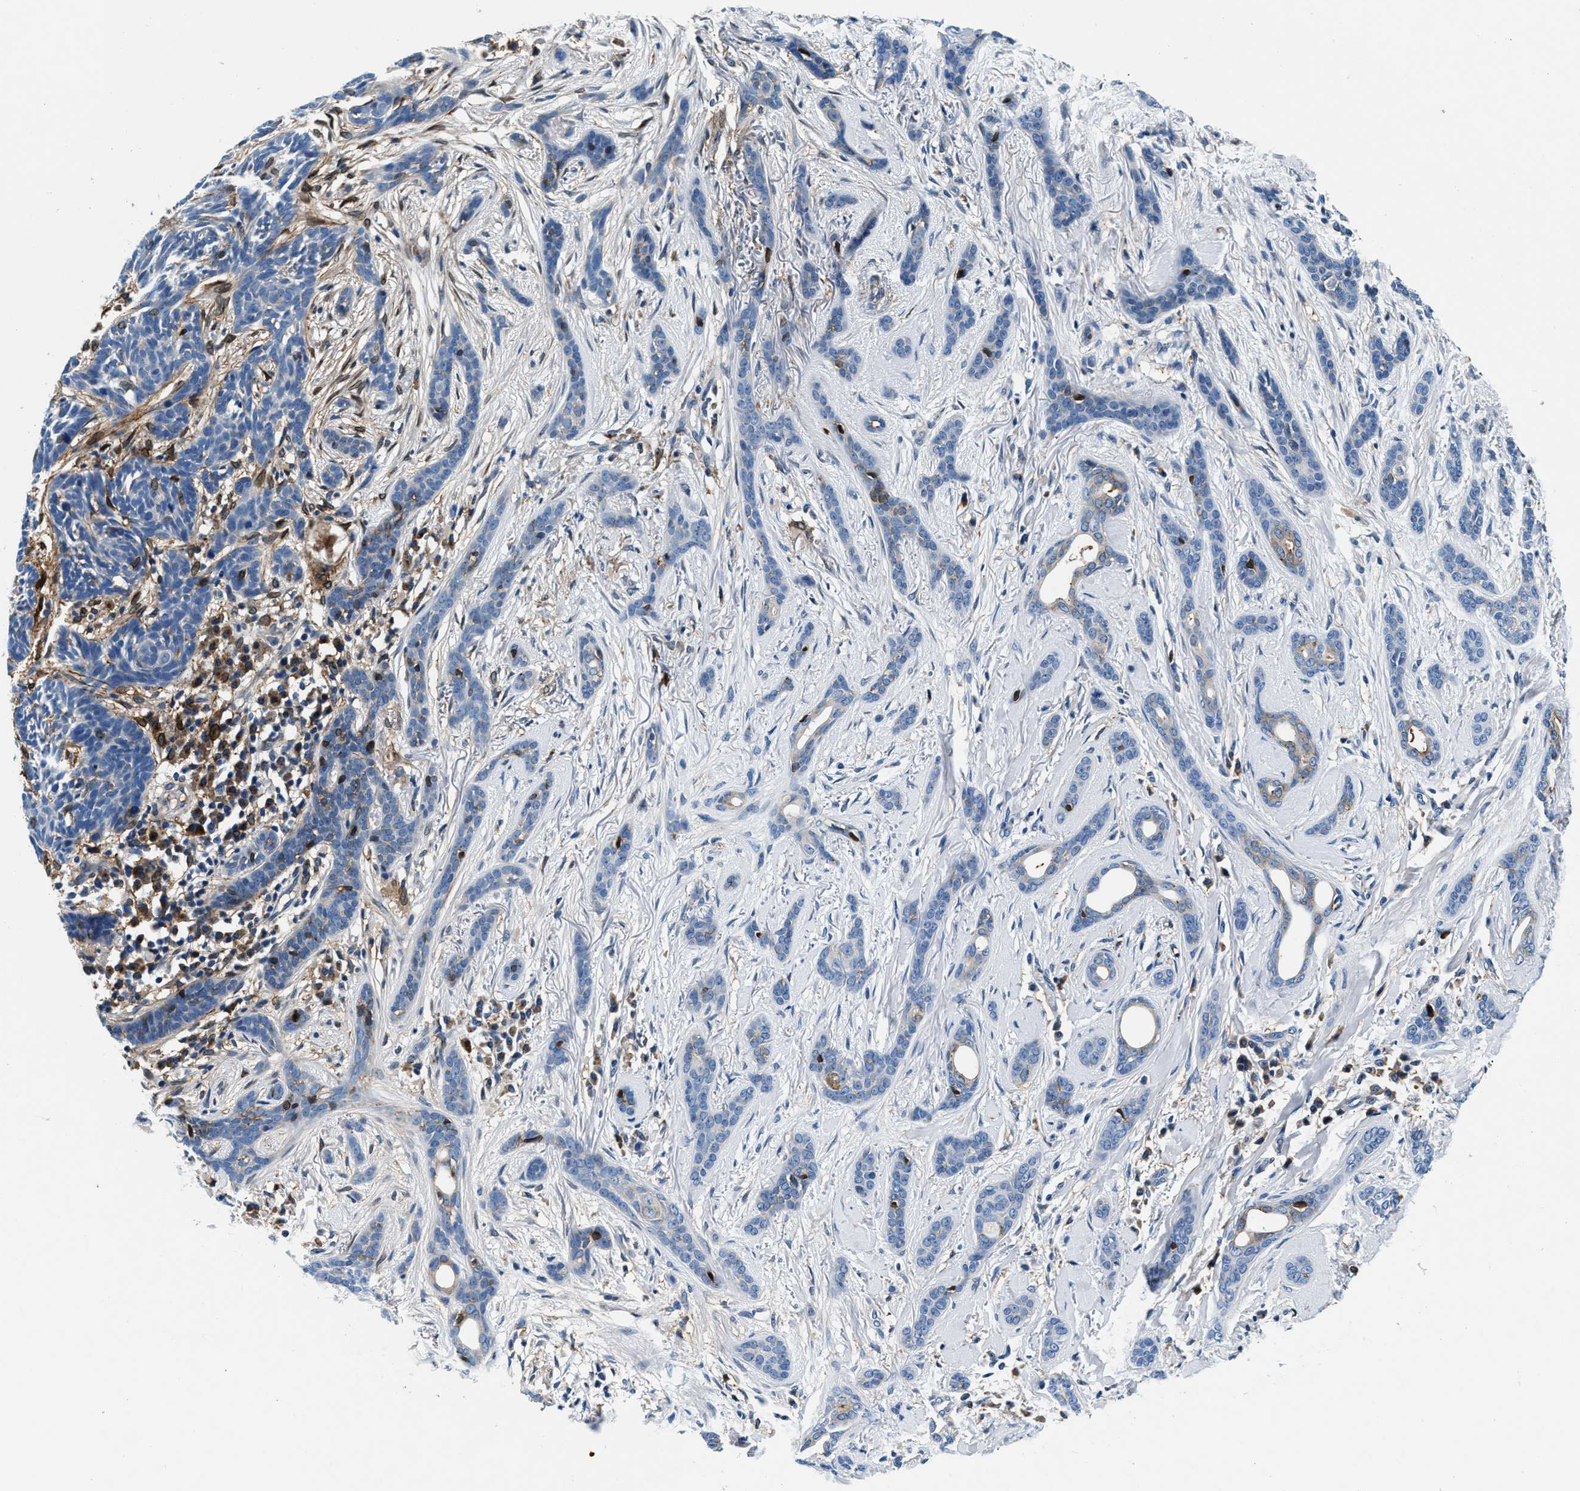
{"staining": {"intensity": "negative", "quantity": "none", "location": "none"}, "tissue": "skin cancer", "cell_type": "Tumor cells", "image_type": "cancer", "snomed": [{"axis": "morphology", "description": "Basal cell carcinoma"}, {"axis": "morphology", "description": "Adnexal tumor, benign"}, {"axis": "topography", "description": "Skin"}], "caption": "Immunohistochemistry photomicrograph of skin cancer (basal cell carcinoma) stained for a protein (brown), which demonstrates no staining in tumor cells. (Stains: DAB (3,3'-diaminobenzidine) immunohistochemistry with hematoxylin counter stain, Microscopy: brightfield microscopy at high magnification).", "gene": "SLFN11", "patient": {"sex": "female", "age": 42}}